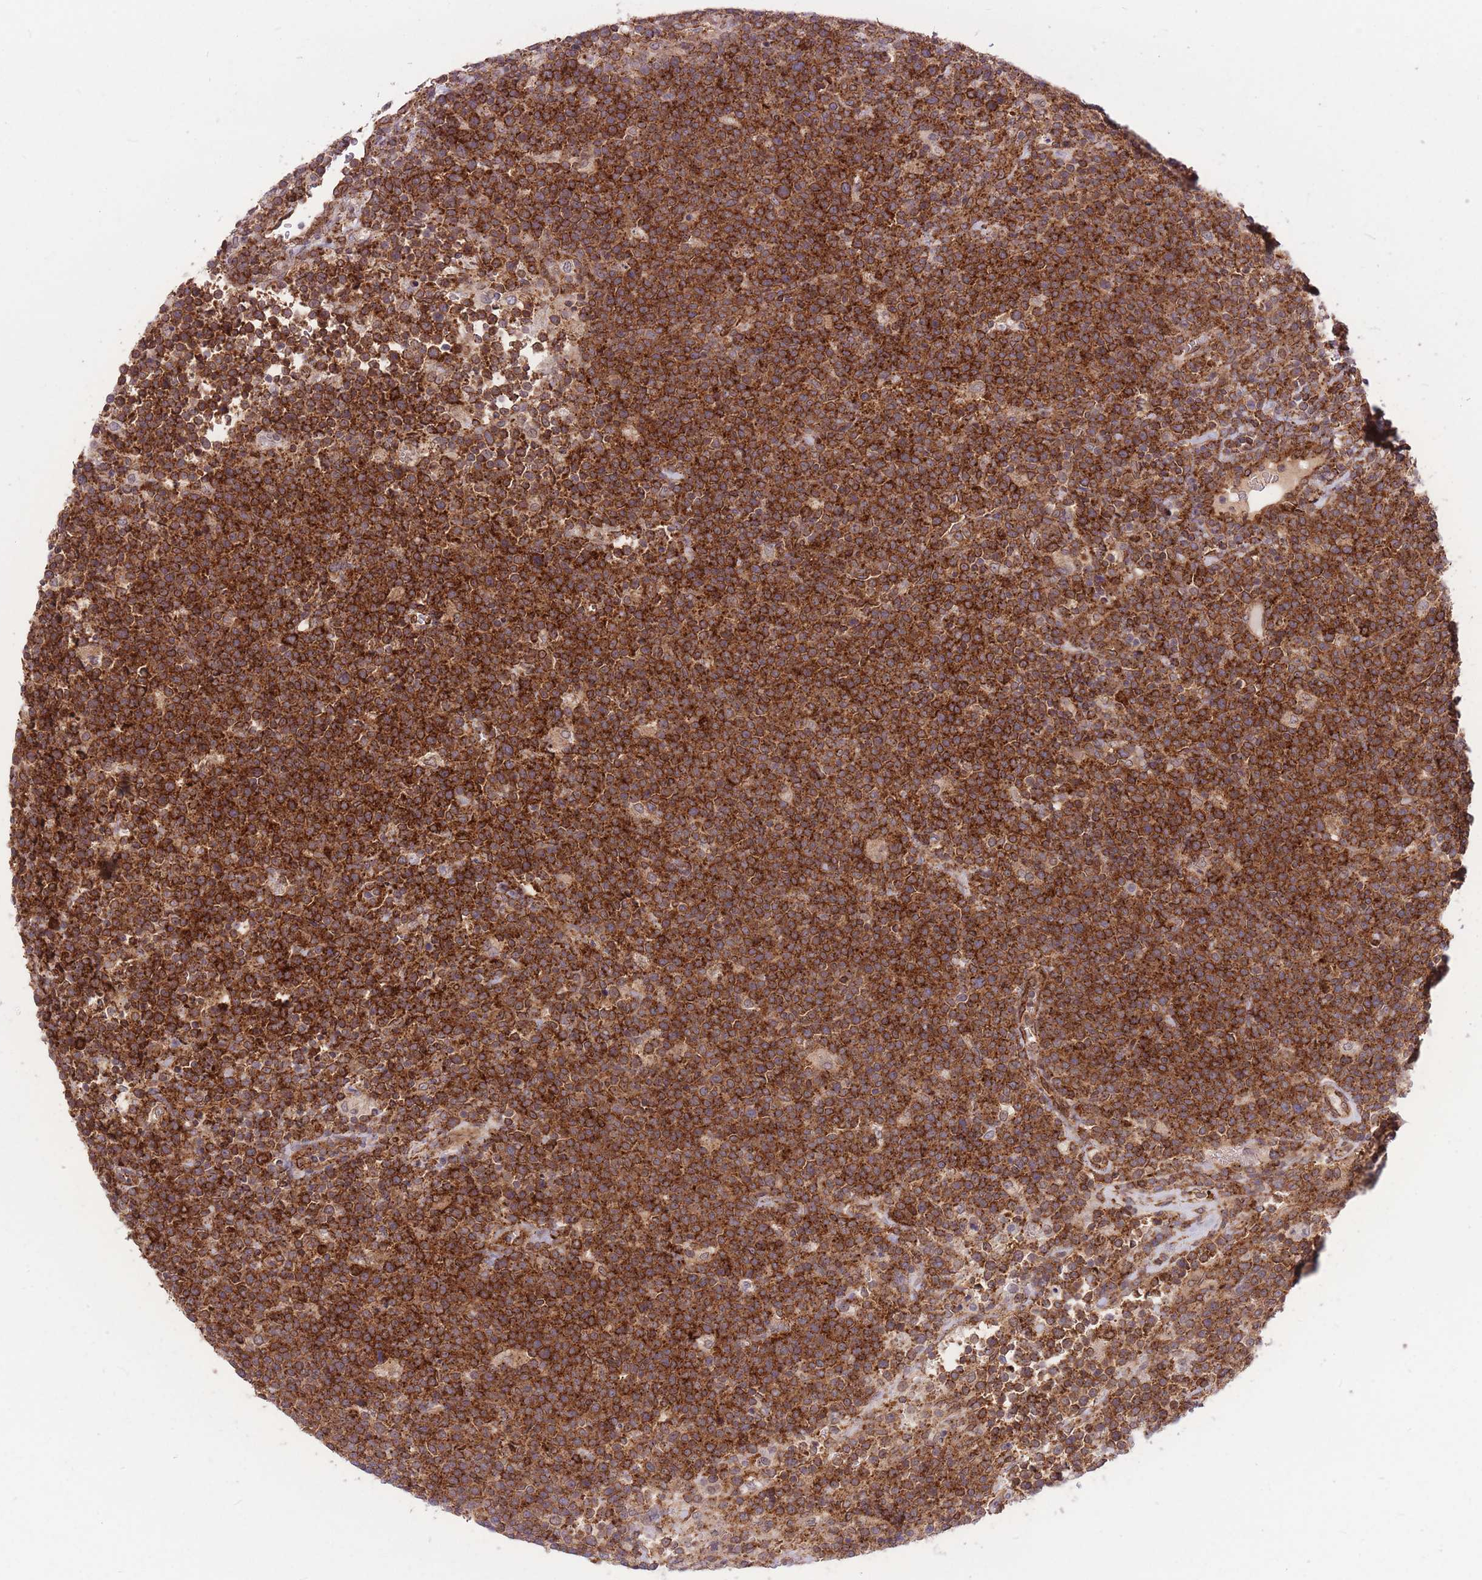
{"staining": {"intensity": "strong", "quantity": ">75%", "location": "cytoplasmic/membranous"}, "tissue": "lymphoma", "cell_type": "Tumor cells", "image_type": "cancer", "snomed": [{"axis": "morphology", "description": "Malignant lymphoma, non-Hodgkin's type, High grade"}, {"axis": "topography", "description": "Lymph node"}], "caption": "Strong cytoplasmic/membranous protein positivity is identified in approximately >75% of tumor cells in lymphoma. (IHC, brightfield microscopy, high magnification).", "gene": "TCF20", "patient": {"sex": "male", "age": 61}}